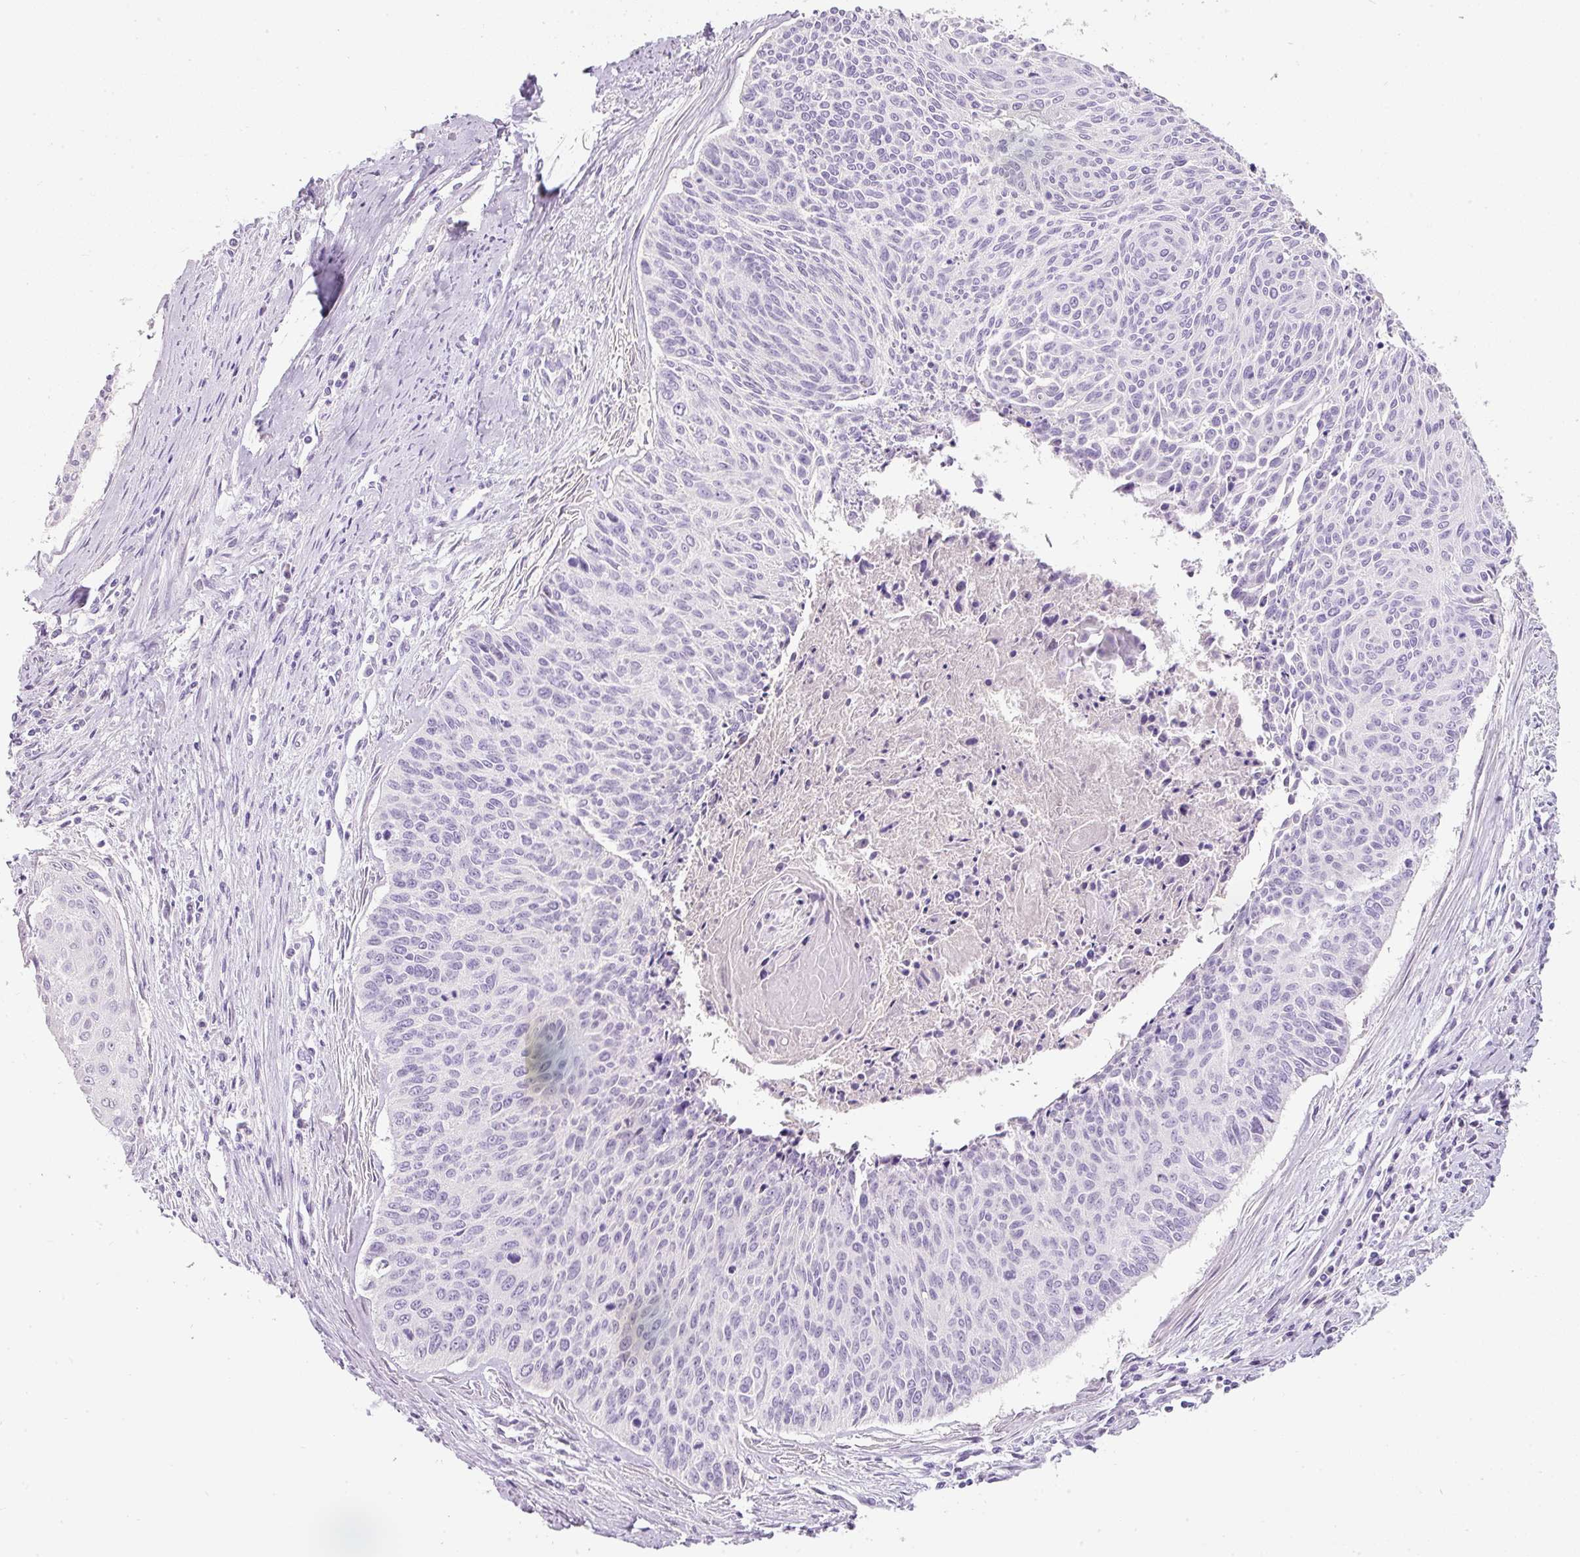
{"staining": {"intensity": "negative", "quantity": "none", "location": "none"}, "tissue": "cervical cancer", "cell_type": "Tumor cells", "image_type": "cancer", "snomed": [{"axis": "morphology", "description": "Squamous cell carcinoma, NOS"}, {"axis": "topography", "description": "Cervix"}], "caption": "This is an immunohistochemistry micrograph of human cervical cancer. There is no staining in tumor cells.", "gene": "DNM1", "patient": {"sex": "female", "age": 55}}